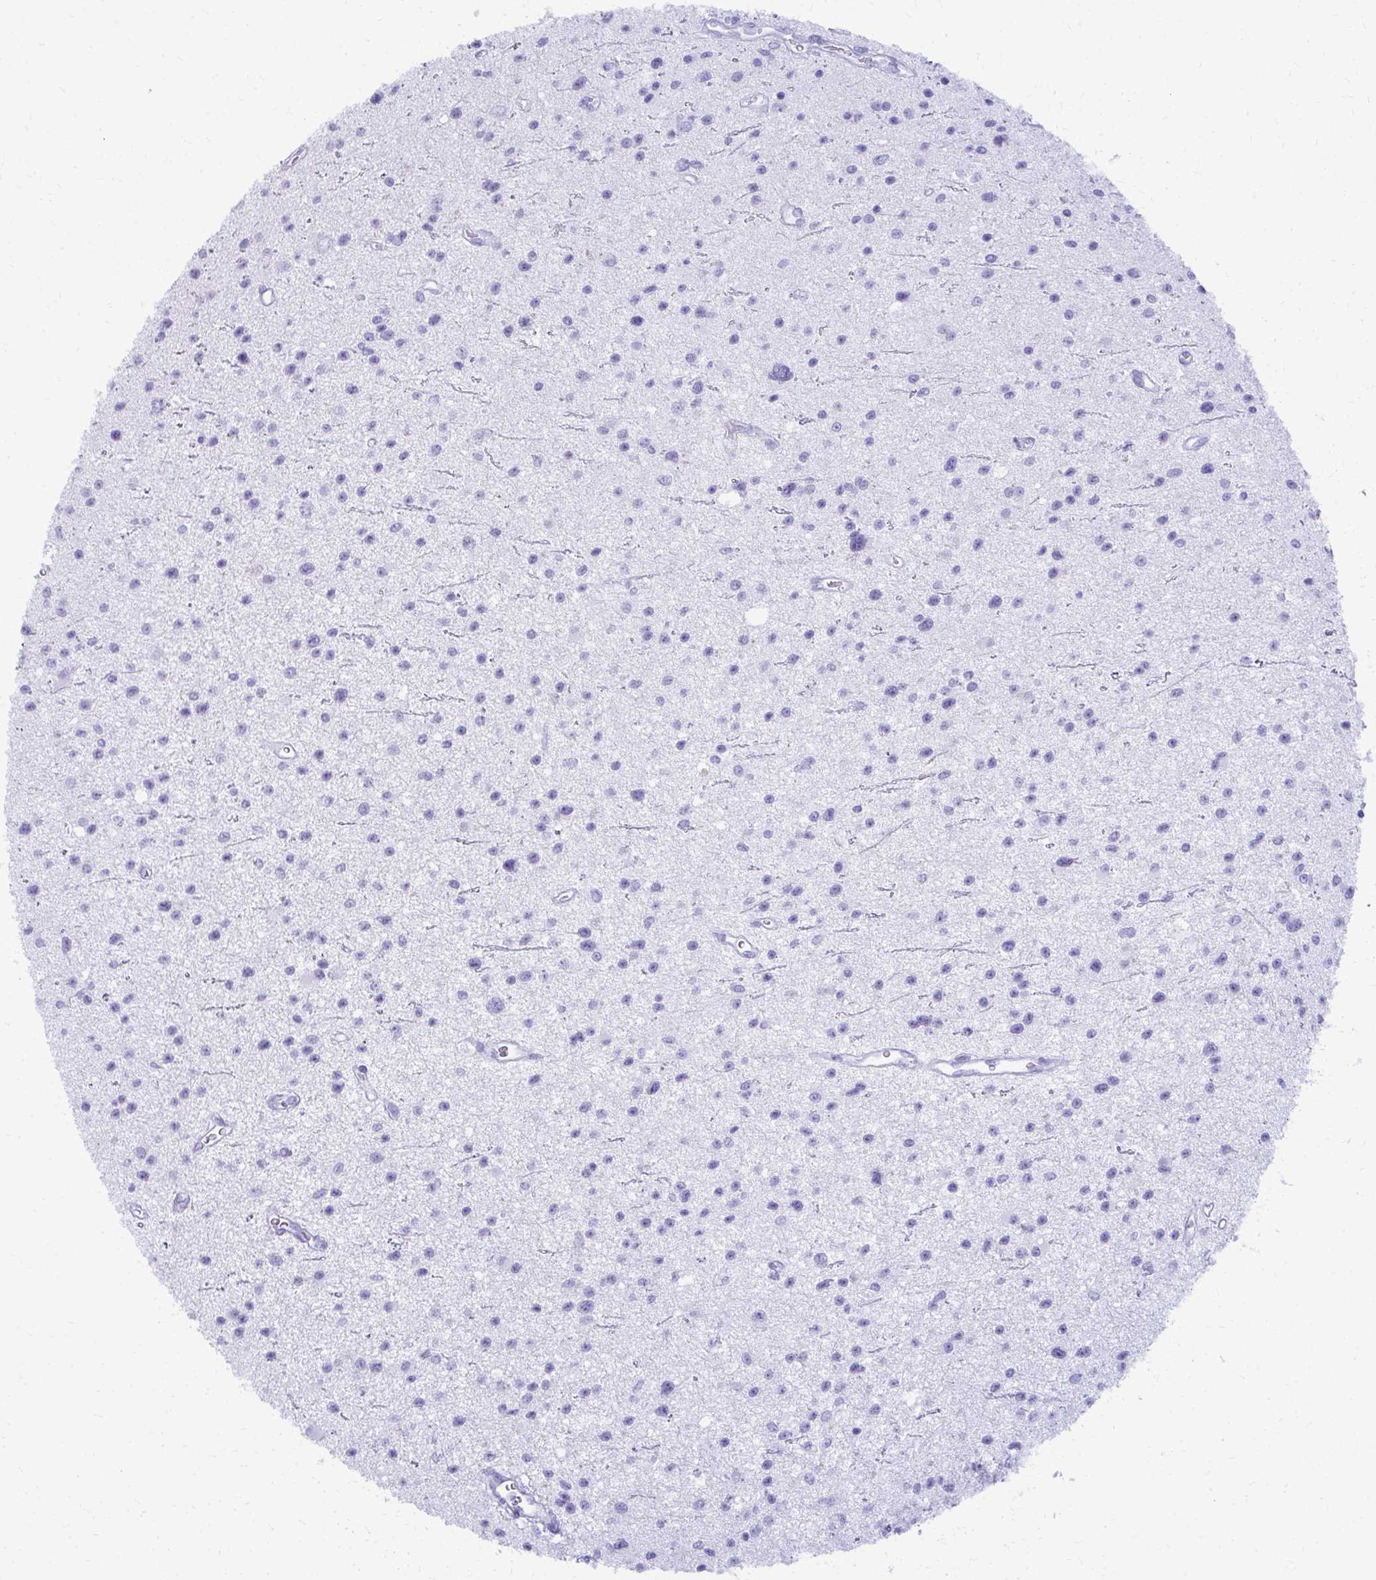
{"staining": {"intensity": "negative", "quantity": "none", "location": "none"}, "tissue": "glioma", "cell_type": "Tumor cells", "image_type": "cancer", "snomed": [{"axis": "morphology", "description": "Glioma, malignant, Low grade"}, {"axis": "topography", "description": "Brain"}], "caption": "DAB immunohistochemical staining of human glioma shows no significant positivity in tumor cells.", "gene": "MAF1", "patient": {"sex": "male", "age": 43}}